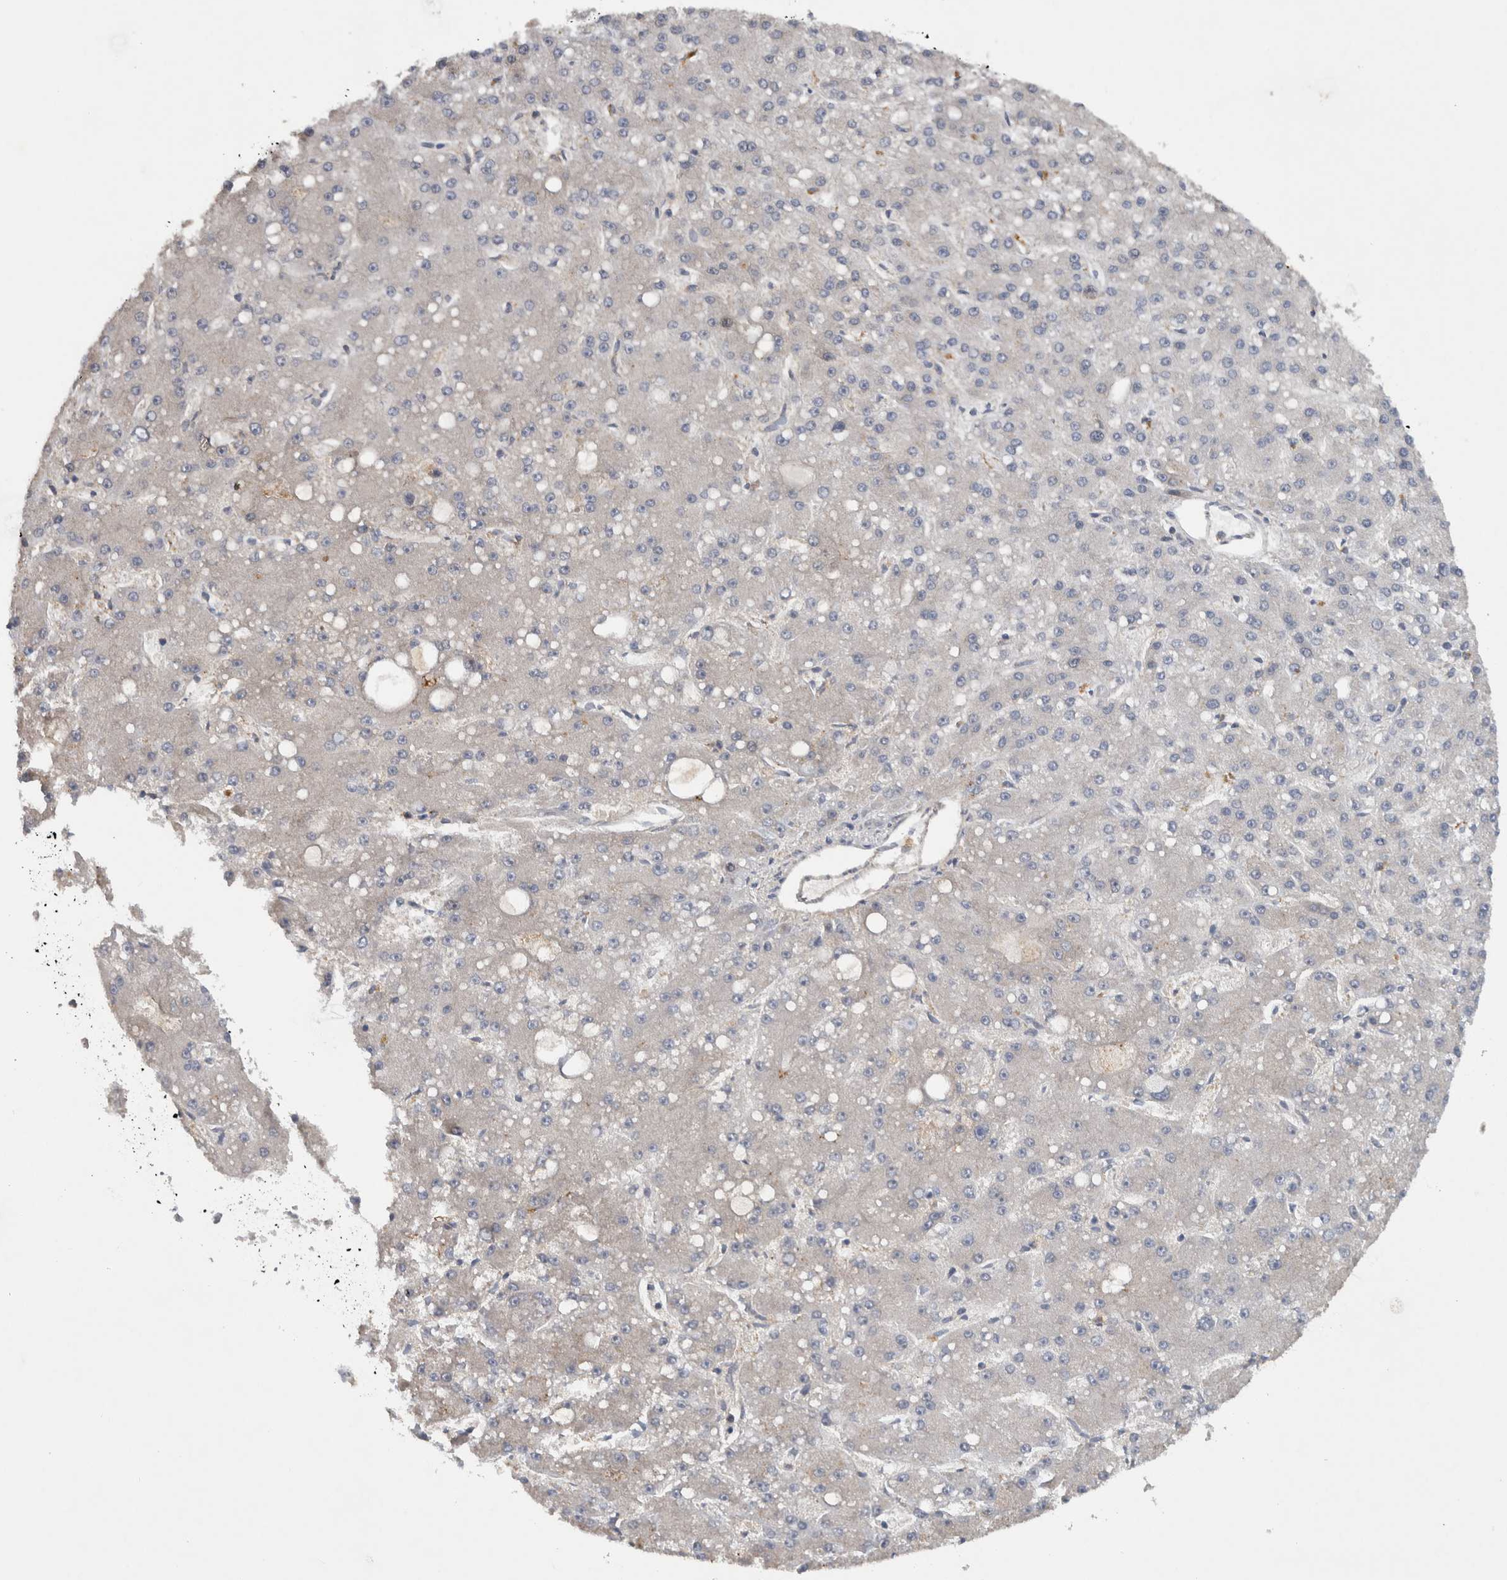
{"staining": {"intensity": "negative", "quantity": "none", "location": "none"}, "tissue": "liver cancer", "cell_type": "Tumor cells", "image_type": "cancer", "snomed": [{"axis": "morphology", "description": "Carcinoma, Hepatocellular, NOS"}, {"axis": "topography", "description": "Liver"}], "caption": "Tumor cells are negative for brown protein staining in liver cancer (hepatocellular carcinoma).", "gene": "HEXD", "patient": {"sex": "male", "age": 67}}